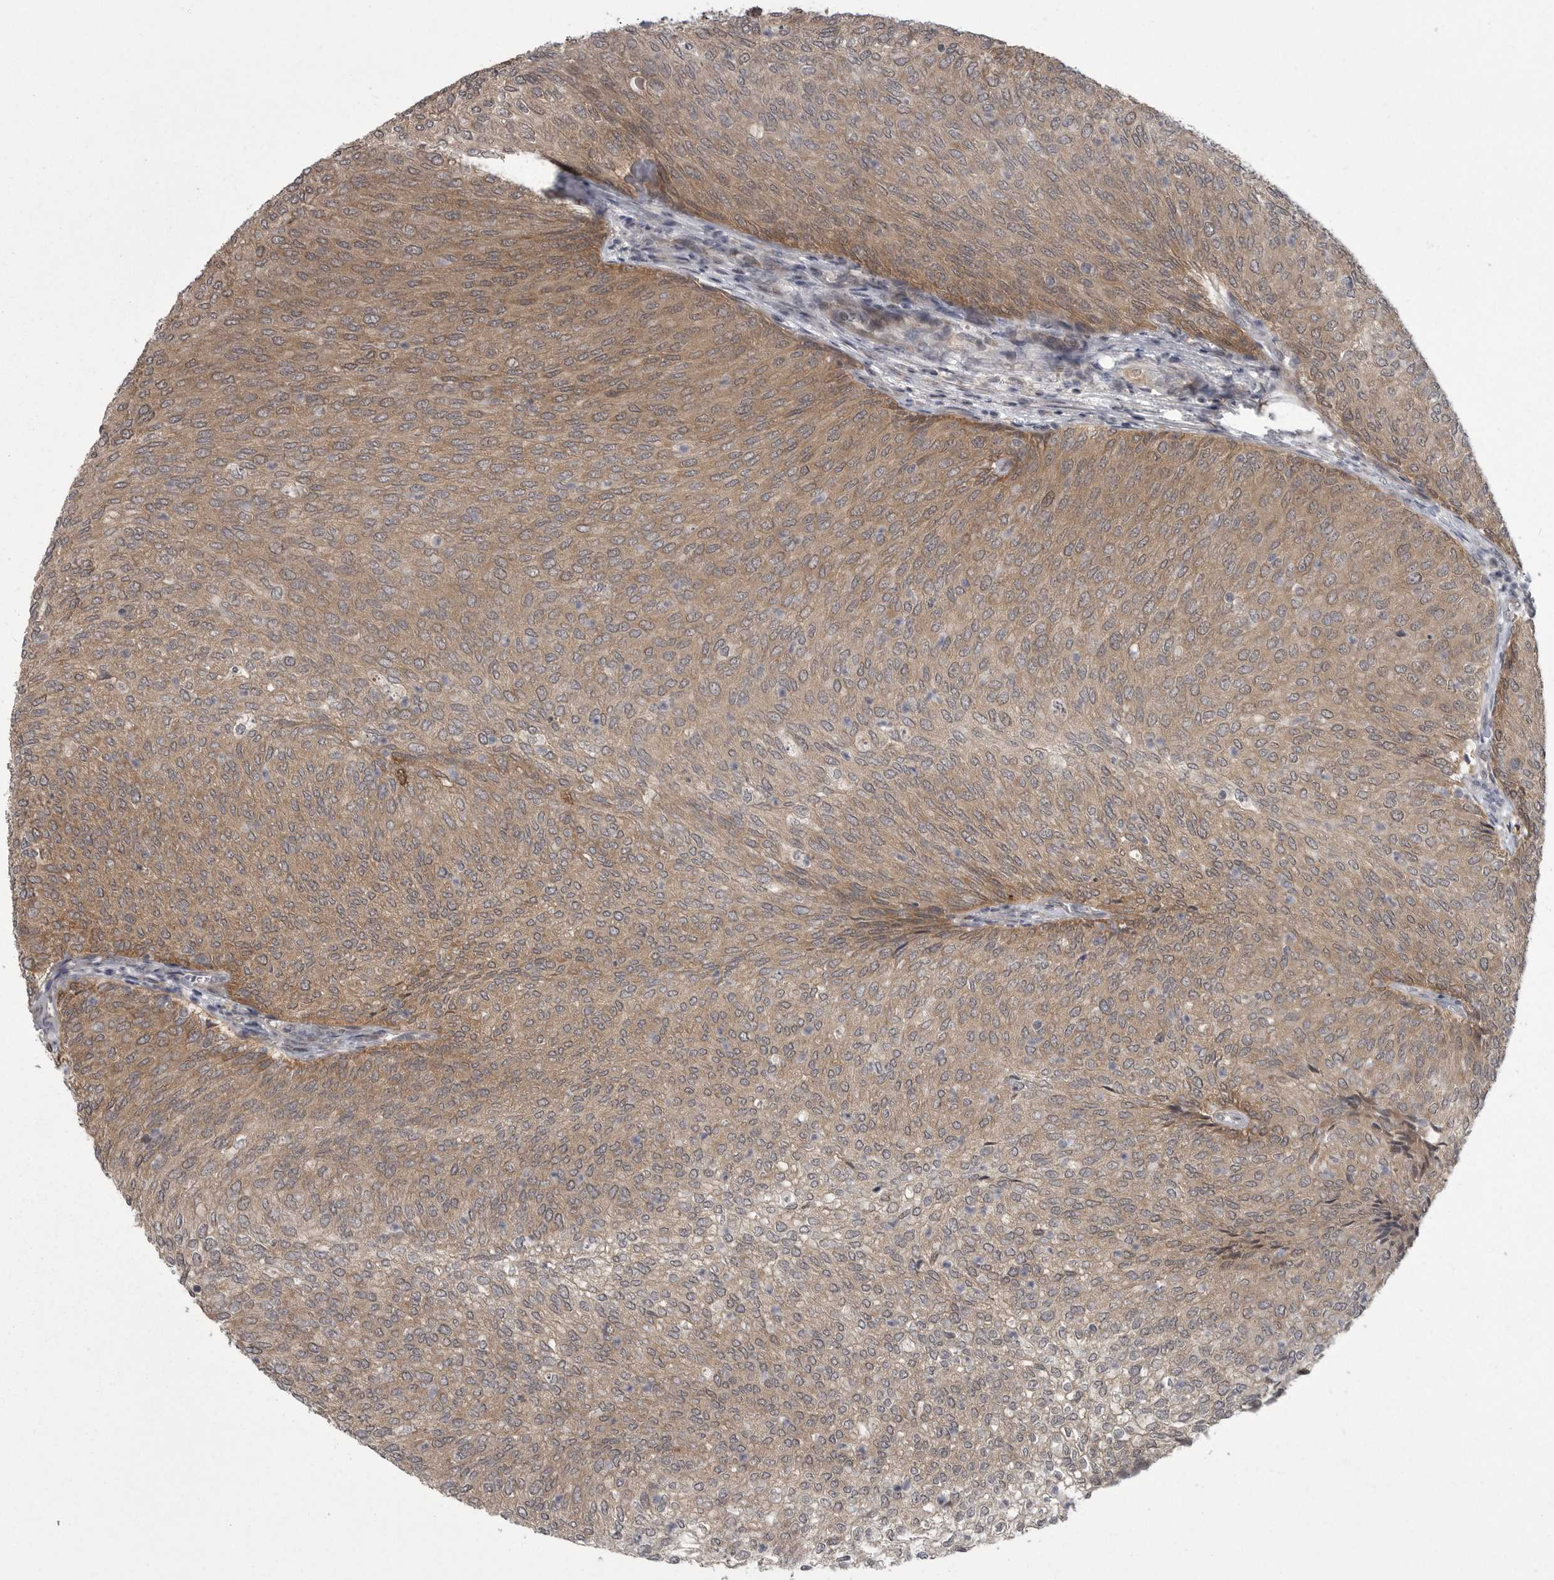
{"staining": {"intensity": "weak", "quantity": "25%-75%", "location": "cytoplasmic/membranous"}, "tissue": "urothelial cancer", "cell_type": "Tumor cells", "image_type": "cancer", "snomed": [{"axis": "morphology", "description": "Urothelial carcinoma, Low grade"}, {"axis": "topography", "description": "Urinary bladder"}], "caption": "Immunohistochemical staining of urothelial cancer demonstrates low levels of weak cytoplasmic/membranous protein staining in approximately 25%-75% of tumor cells. Using DAB (brown) and hematoxylin (blue) stains, captured at high magnification using brightfield microscopy.", "gene": "PPP1R9A", "patient": {"sex": "female", "age": 79}}